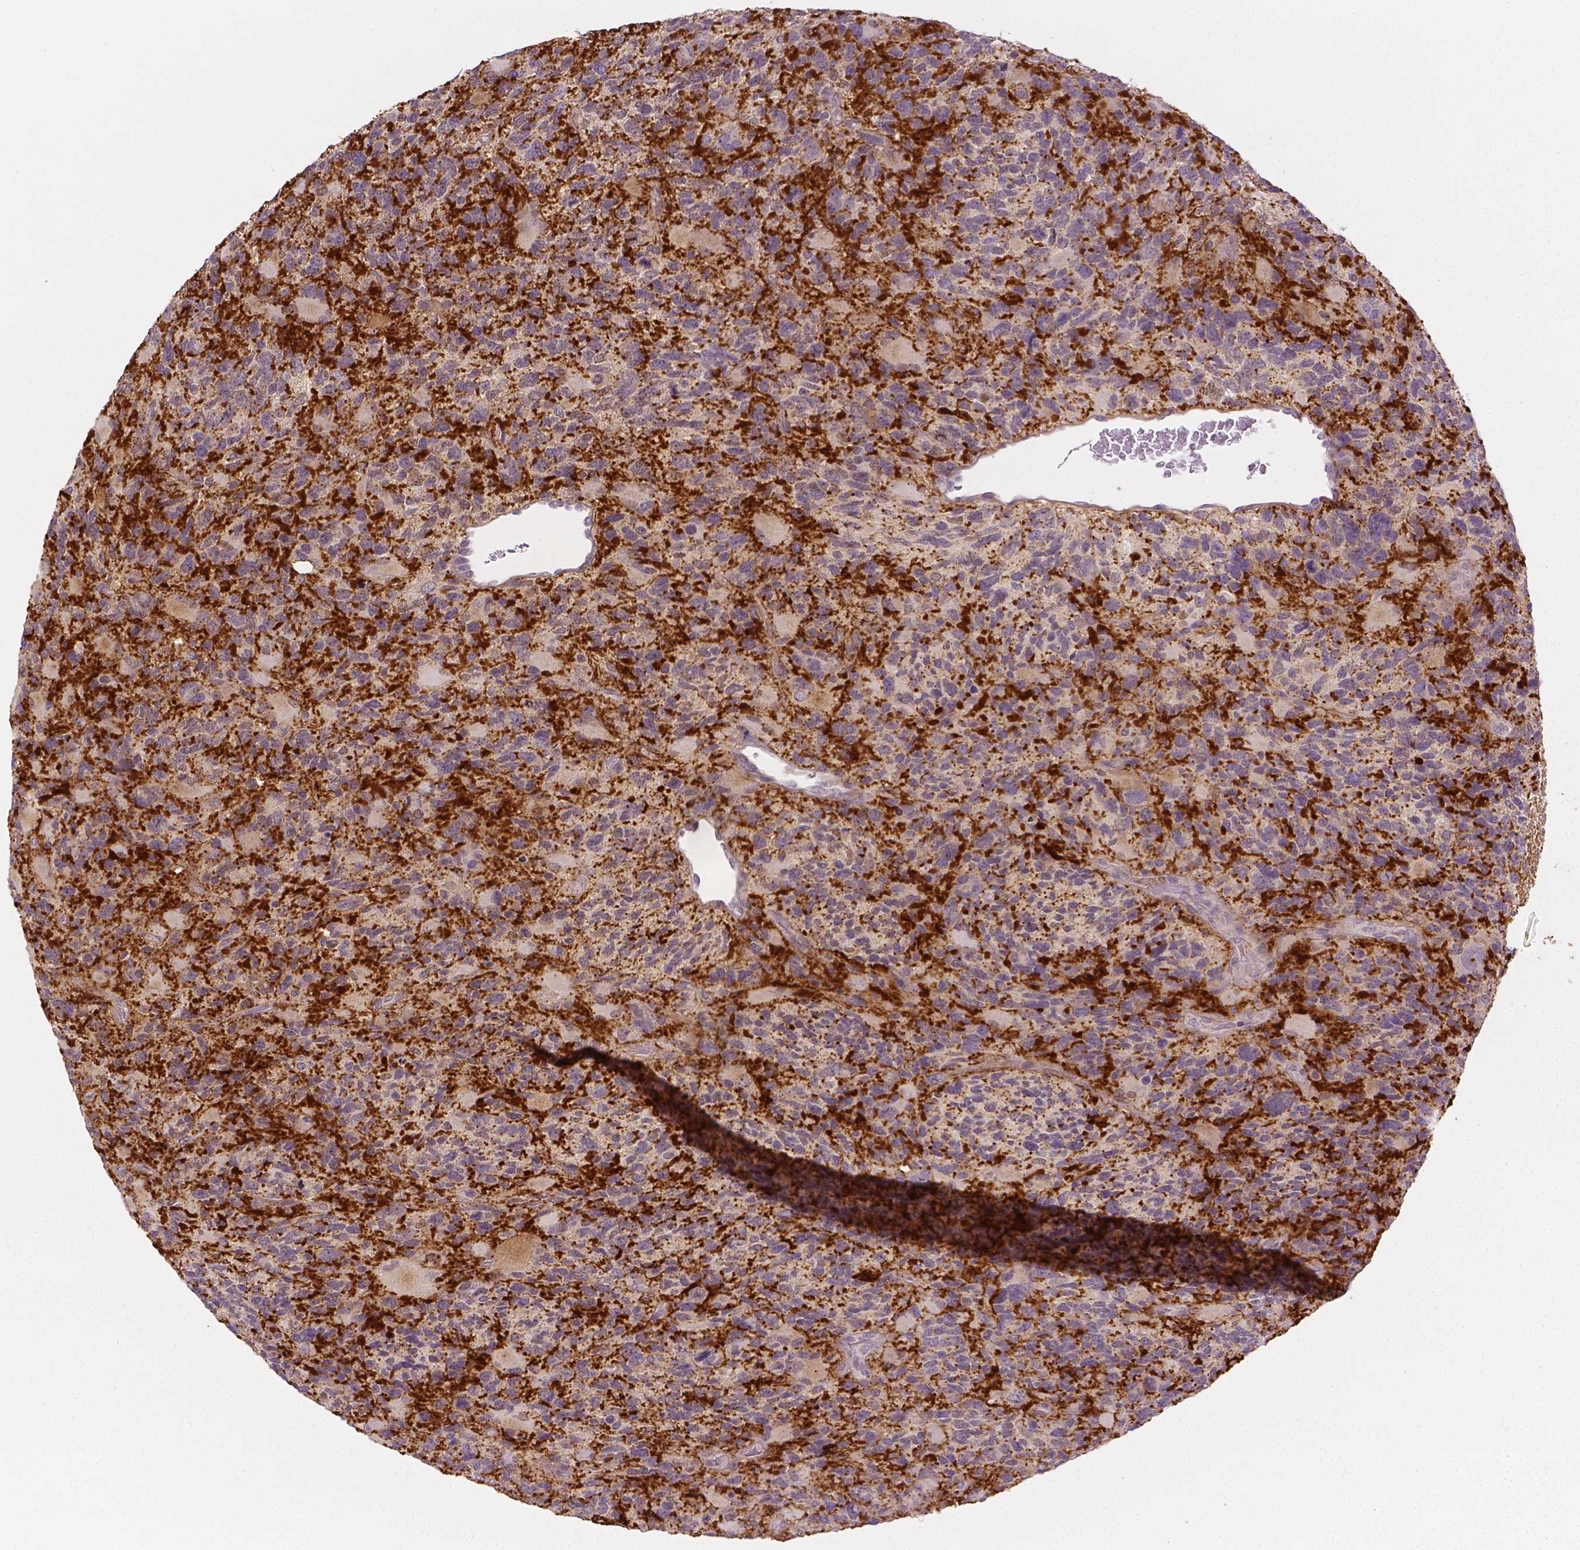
{"staining": {"intensity": "negative", "quantity": "none", "location": "none"}, "tissue": "glioma", "cell_type": "Tumor cells", "image_type": "cancer", "snomed": [{"axis": "morphology", "description": "Glioma, malignant, High grade"}, {"axis": "topography", "description": "Brain"}], "caption": "Immunohistochemical staining of human glioma displays no significant staining in tumor cells.", "gene": "NCAN", "patient": {"sex": "female", "age": 71}}